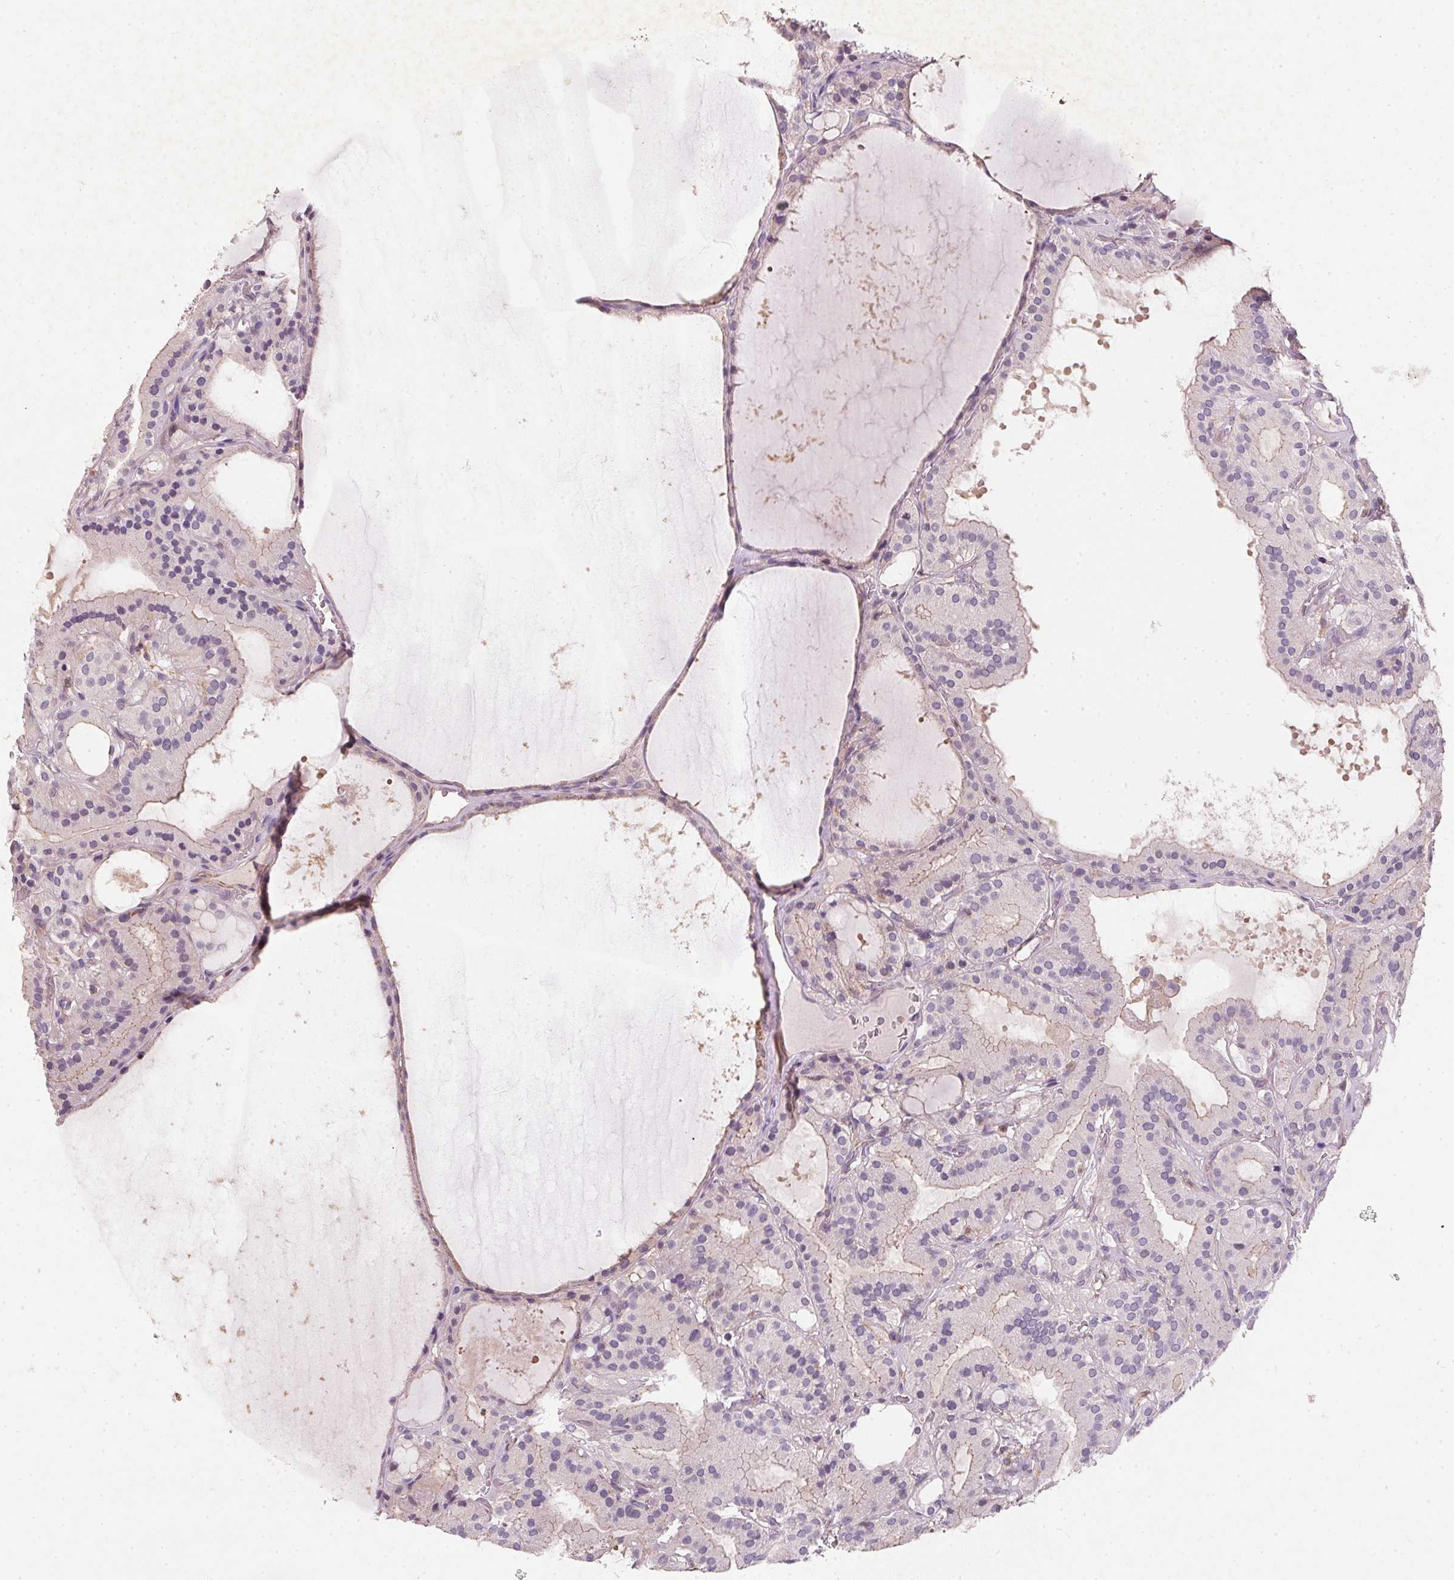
{"staining": {"intensity": "negative", "quantity": "none", "location": "none"}, "tissue": "thyroid cancer", "cell_type": "Tumor cells", "image_type": "cancer", "snomed": [{"axis": "morphology", "description": "Papillary adenocarcinoma, NOS"}, {"axis": "topography", "description": "Thyroid gland"}], "caption": "A high-resolution photomicrograph shows immunohistochemistry staining of papillary adenocarcinoma (thyroid), which demonstrates no significant staining in tumor cells.", "gene": "KCNK15", "patient": {"sex": "male", "age": 87}}